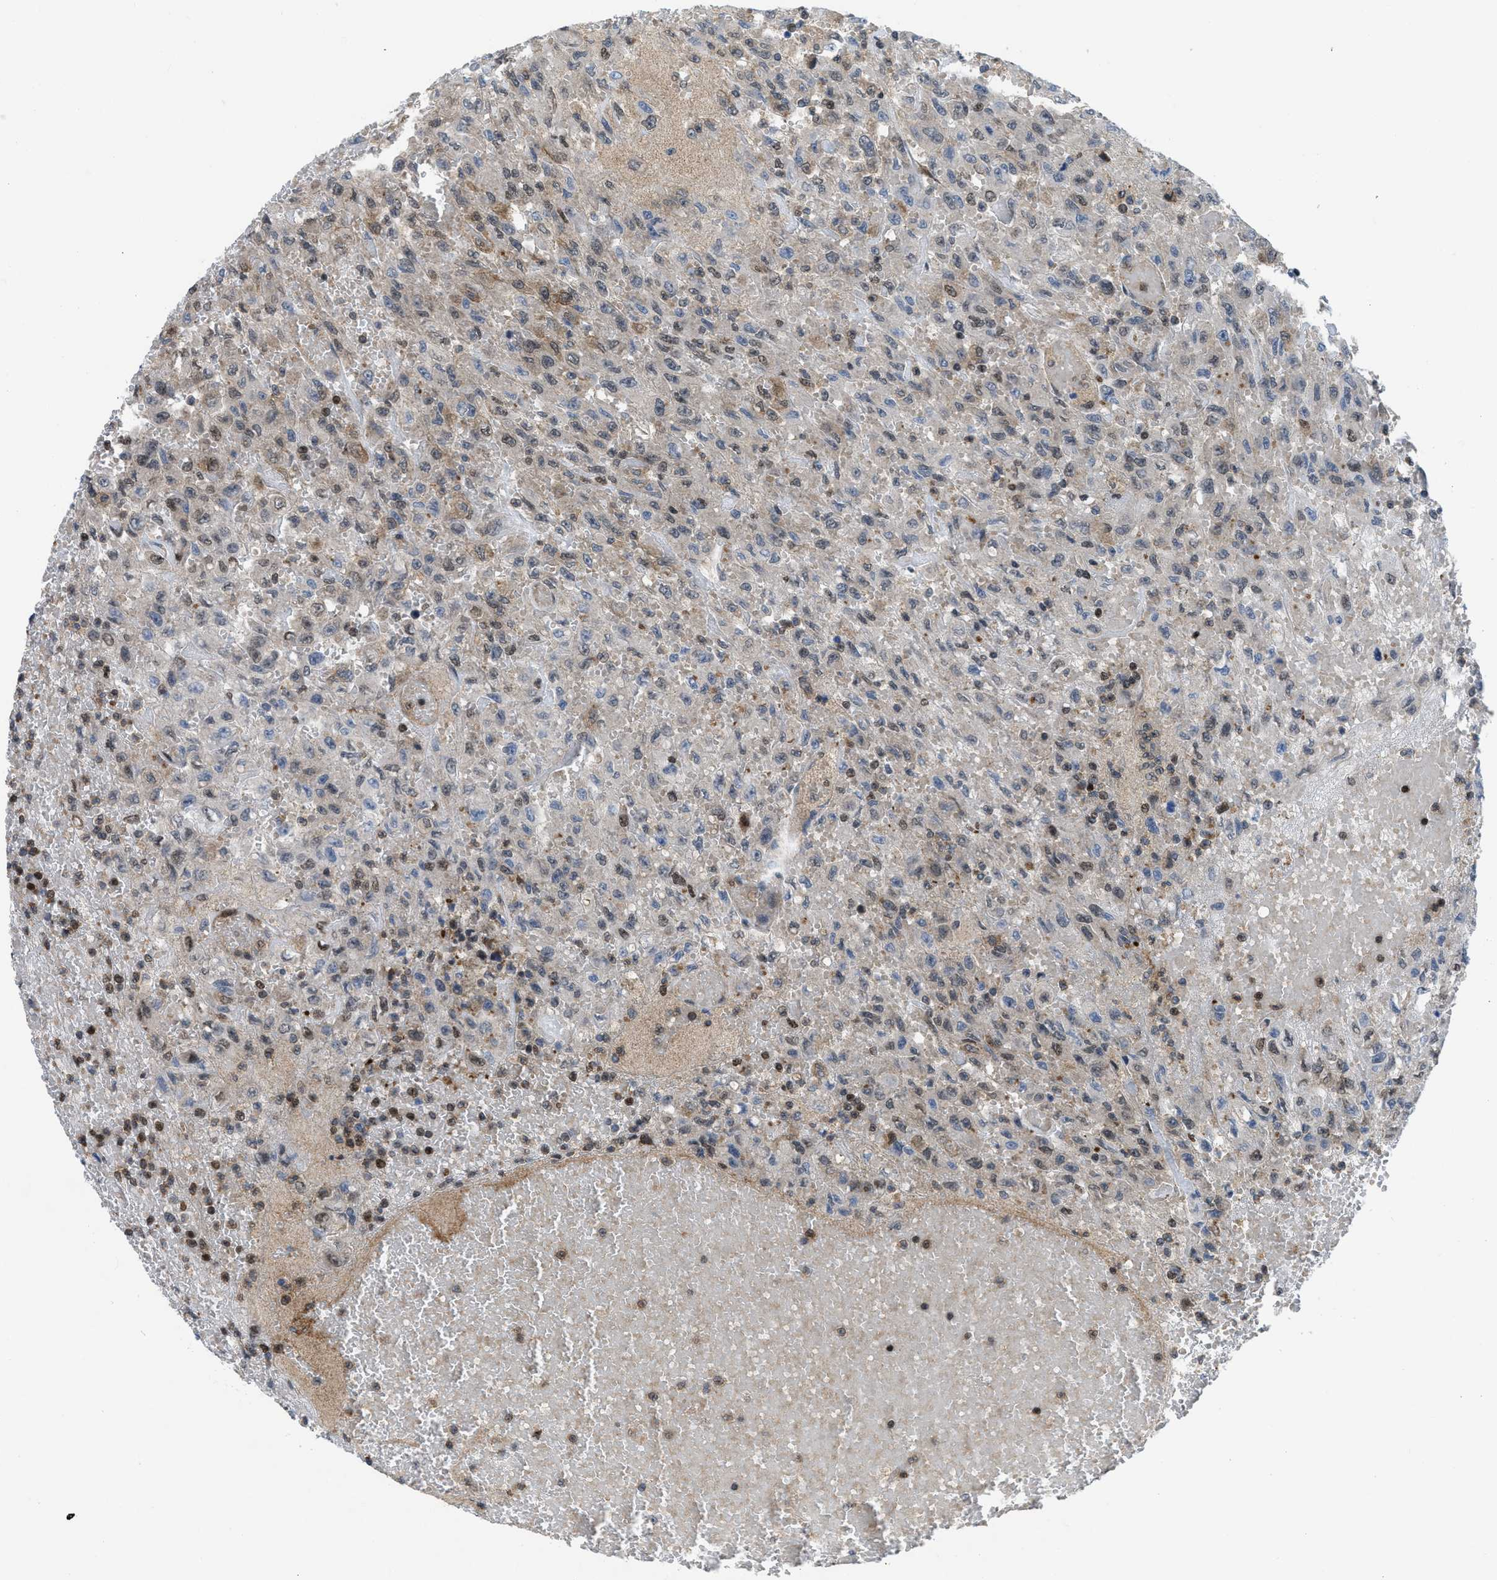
{"staining": {"intensity": "weak", "quantity": "25%-75%", "location": "cytoplasmic/membranous,nuclear"}, "tissue": "urothelial cancer", "cell_type": "Tumor cells", "image_type": "cancer", "snomed": [{"axis": "morphology", "description": "Urothelial carcinoma, High grade"}, {"axis": "topography", "description": "Urinary bladder"}], "caption": "This histopathology image reveals immunohistochemistry (IHC) staining of high-grade urothelial carcinoma, with low weak cytoplasmic/membranous and nuclear staining in about 25%-75% of tumor cells.", "gene": "PPP2CB", "patient": {"sex": "male", "age": 46}}